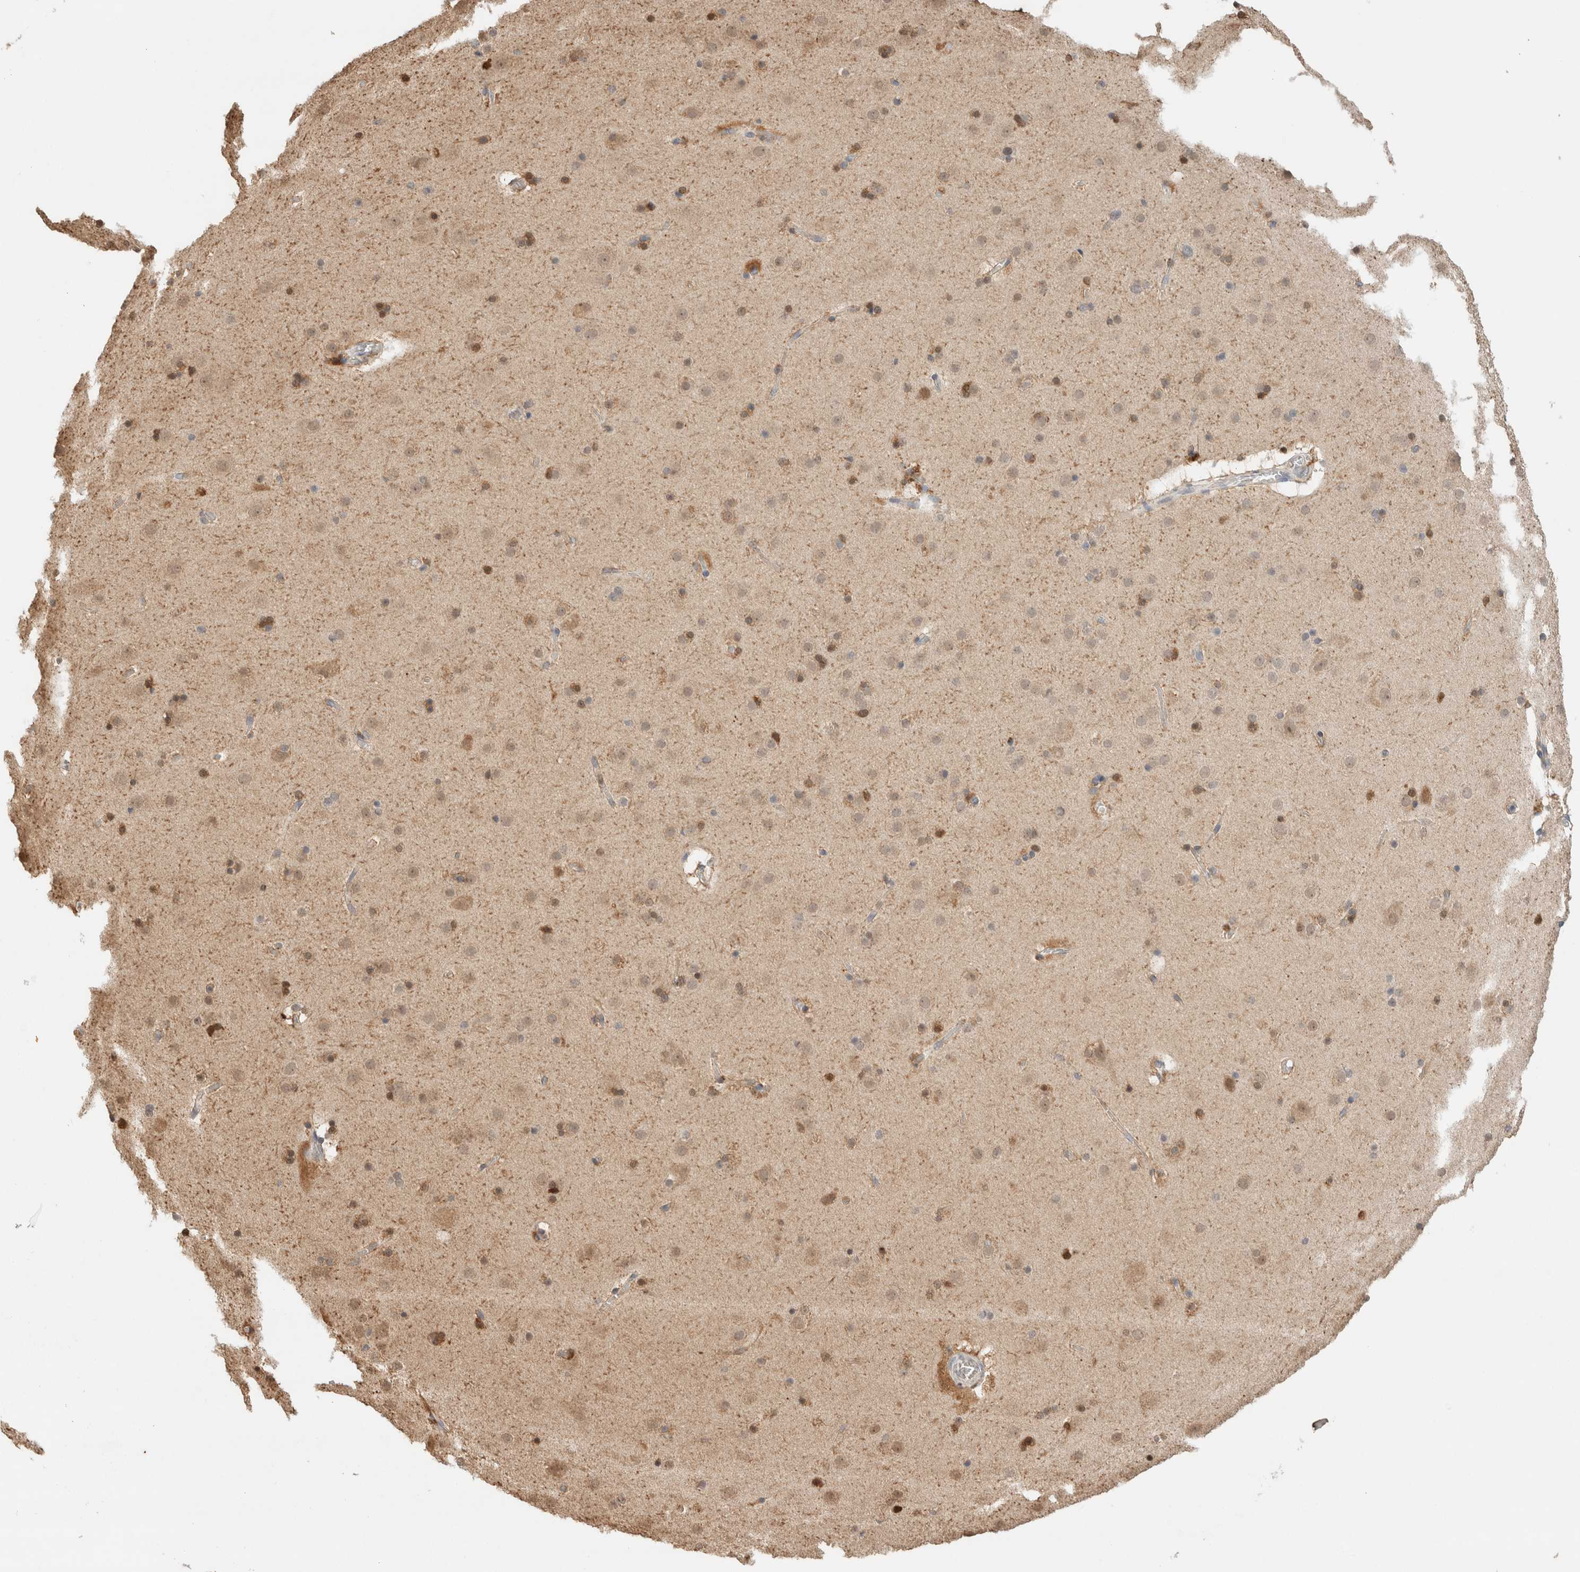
{"staining": {"intensity": "negative", "quantity": "none", "location": "none"}, "tissue": "cerebral cortex", "cell_type": "Endothelial cells", "image_type": "normal", "snomed": [{"axis": "morphology", "description": "Normal tissue, NOS"}, {"axis": "topography", "description": "Cerebral cortex"}], "caption": "Endothelial cells show no significant positivity in unremarkable cerebral cortex.", "gene": "CA13", "patient": {"sex": "male", "age": 57}}